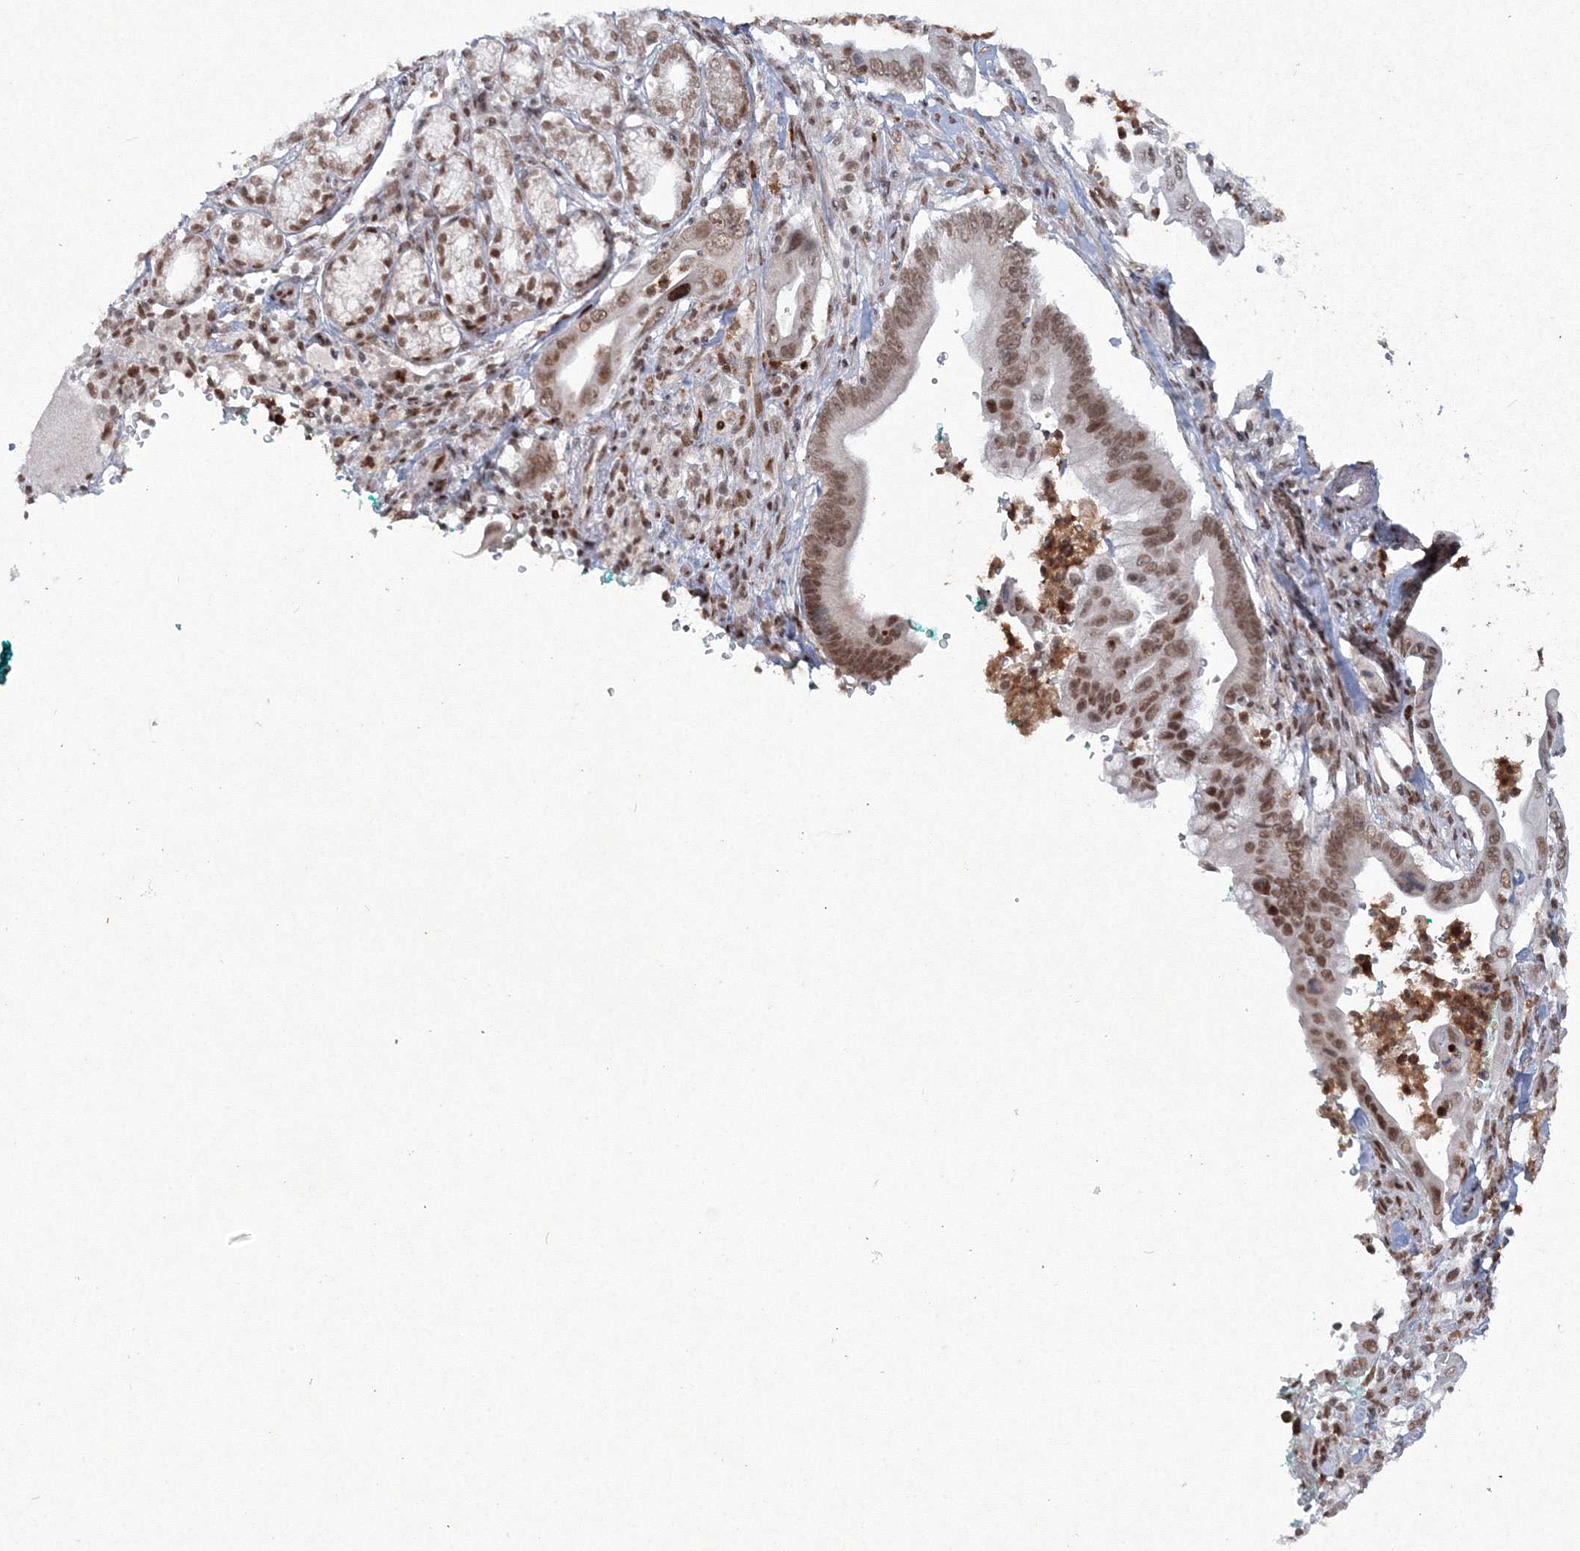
{"staining": {"intensity": "moderate", "quantity": ">75%", "location": "nuclear"}, "tissue": "pancreatic cancer", "cell_type": "Tumor cells", "image_type": "cancer", "snomed": [{"axis": "morphology", "description": "Adenocarcinoma, NOS"}, {"axis": "topography", "description": "Pancreas"}], "caption": "This is an image of IHC staining of pancreatic cancer (adenocarcinoma), which shows moderate staining in the nuclear of tumor cells.", "gene": "C3orf33", "patient": {"sex": "male", "age": 78}}